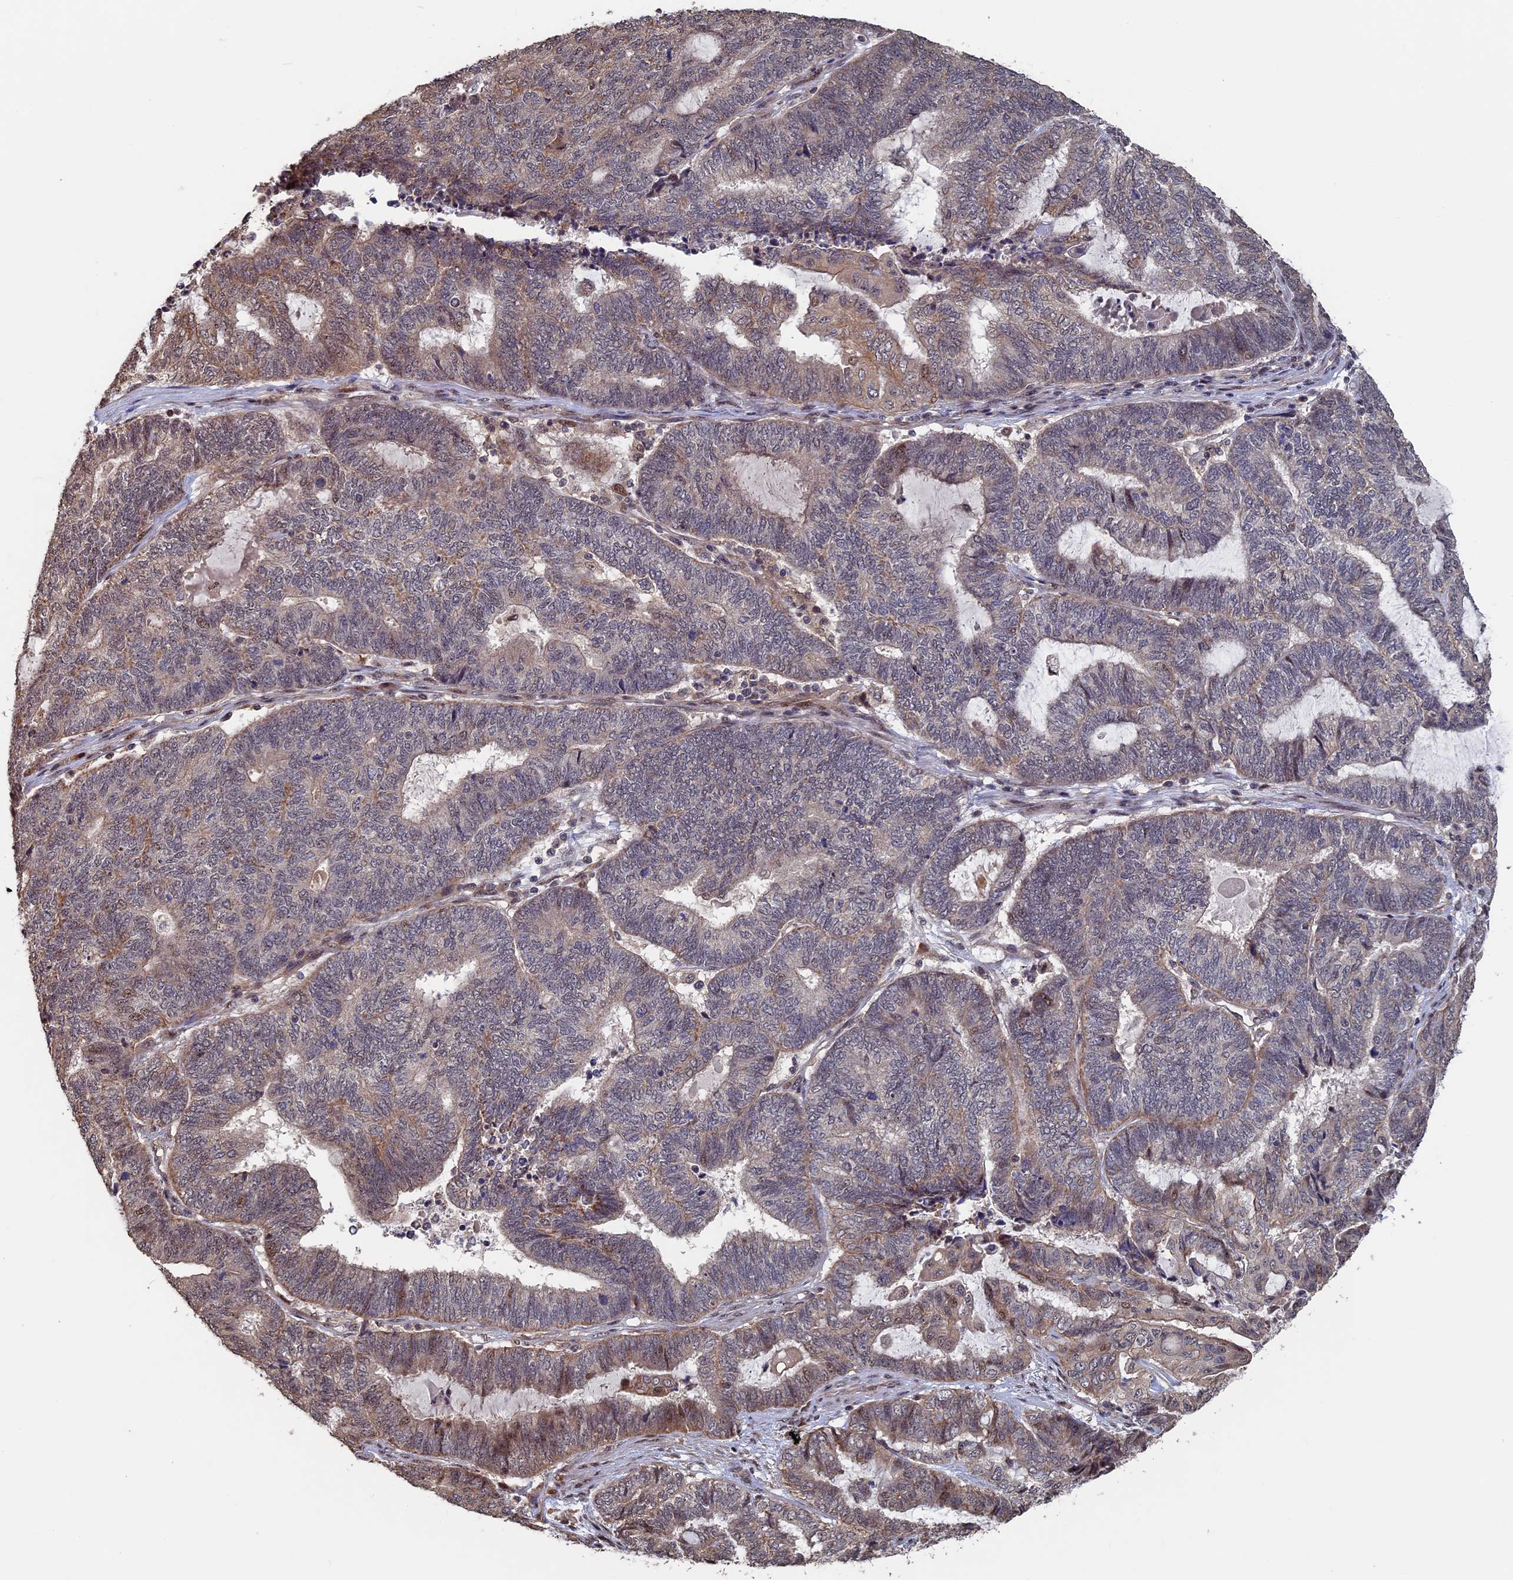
{"staining": {"intensity": "moderate", "quantity": "25%-75%", "location": "cytoplasmic/membranous,nuclear"}, "tissue": "endometrial cancer", "cell_type": "Tumor cells", "image_type": "cancer", "snomed": [{"axis": "morphology", "description": "Adenocarcinoma, NOS"}, {"axis": "topography", "description": "Uterus"}, {"axis": "topography", "description": "Endometrium"}], "caption": "Immunohistochemistry image of endometrial cancer (adenocarcinoma) stained for a protein (brown), which displays medium levels of moderate cytoplasmic/membranous and nuclear expression in about 25%-75% of tumor cells.", "gene": "KIAA1328", "patient": {"sex": "female", "age": 70}}